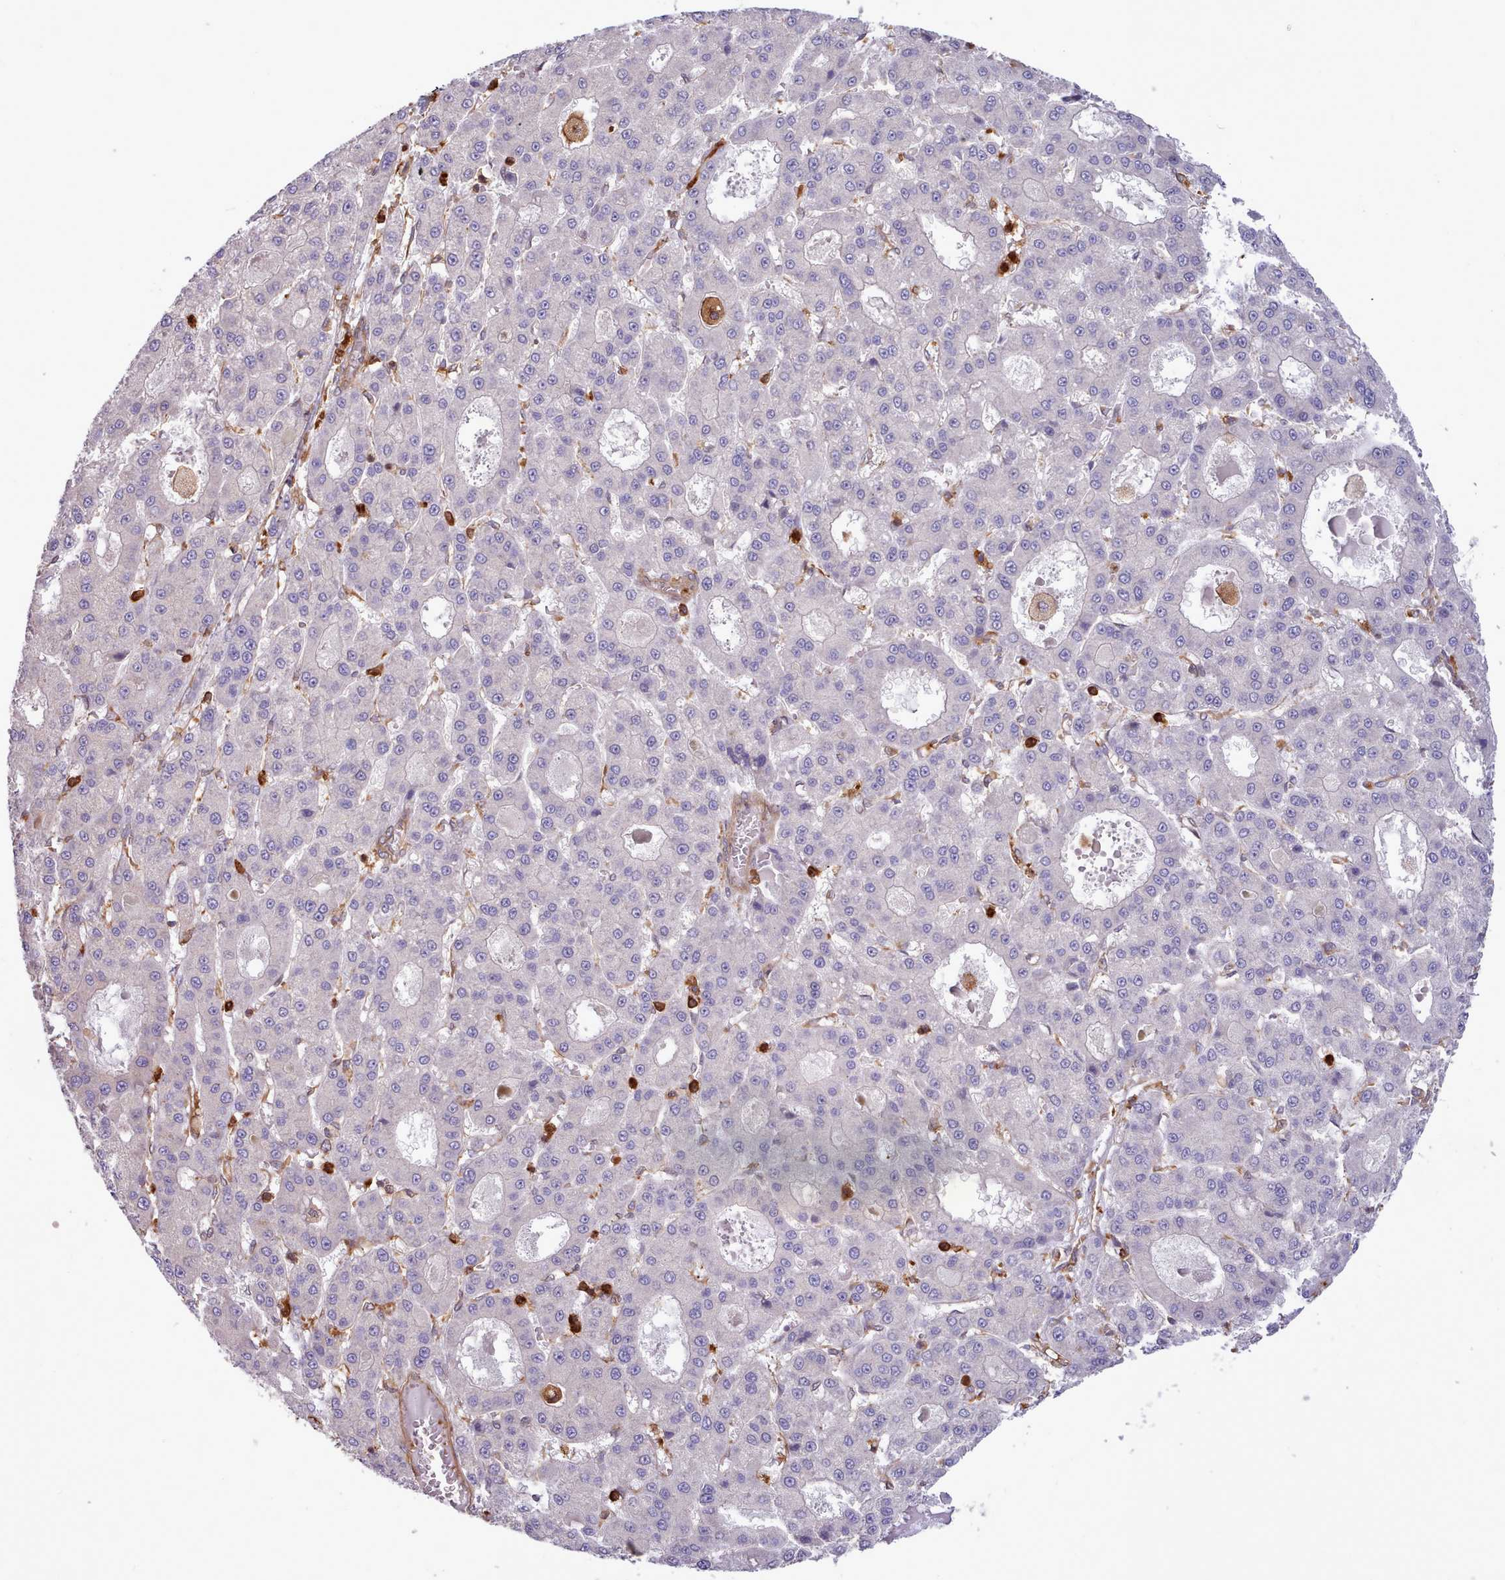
{"staining": {"intensity": "negative", "quantity": "none", "location": "none"}, "tissue": "liver cancer", "cell_type": "Tumor cells", "image_type": "cancer", "snomed": [{"axis": "morphology", "description": "Carcinoma, Hepatocellular, NOS"}, {"axis": "topography", "description": "Liver"}], "caption": "A photomicrograph of liver hepatocellular carcinoma stained for a protein reveals no brown staining in tumor cells.", "gene": "SLC4A9", "patient": {"sex": "male", "age": 70}}